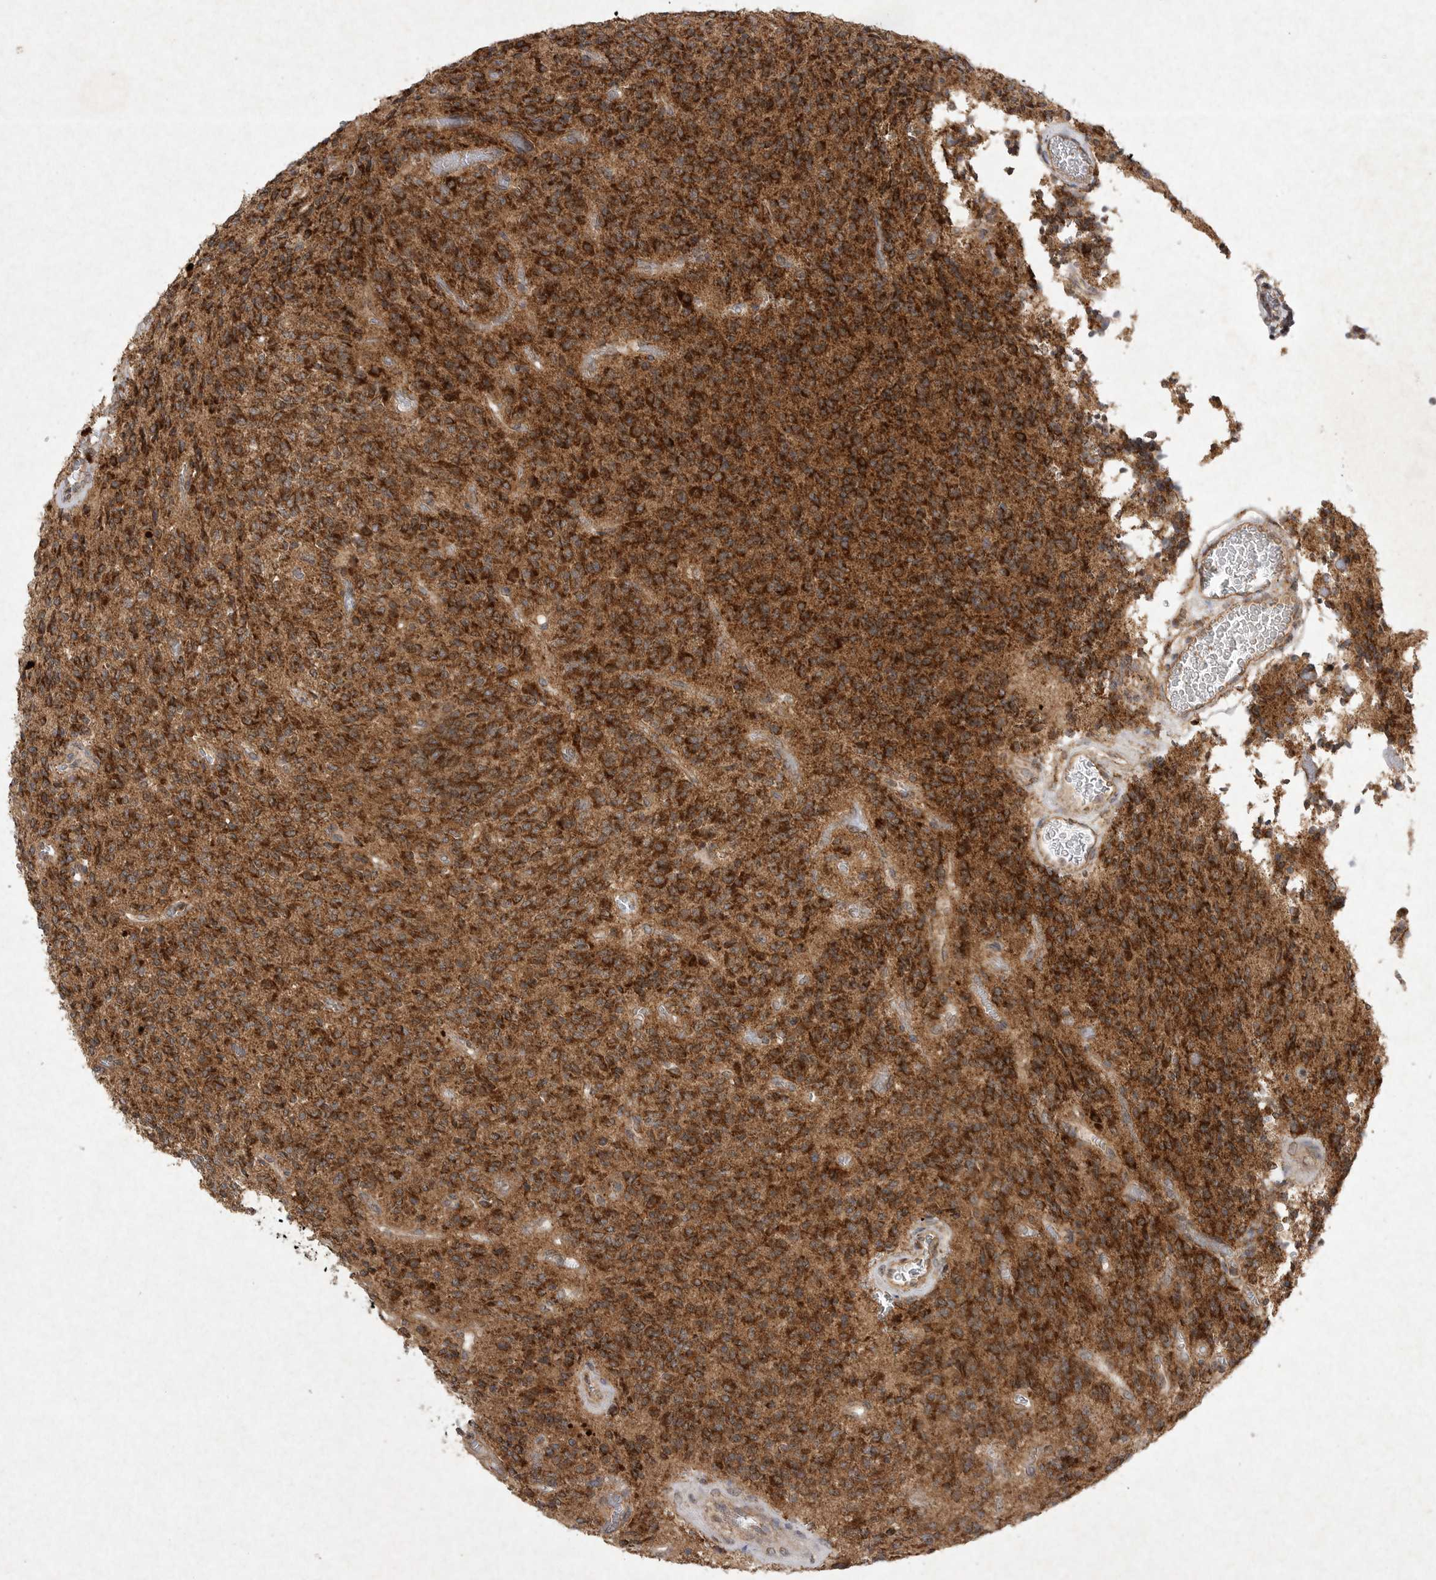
{"staining": {"intensity": "strong", "quantity": ">75%", "location": "cytoplasmic/membranous"}, "tissue": "glioma", "cell_type": "Tumor cells", "image_type": "cancer", "snomed": [{"axis": "morphology", "description": "Glioma, malignant, High grade"}, {"axis": "topography", "description": "Brain"}], "caption": "Protein positivity by immunohistochemistry shows strong cytoplasmic/membranous staining in about >75% of tumor cells in malignant glioma (high-grade).", "gene": "DDR1", "patient": {"sex": "male", "age": 34}}